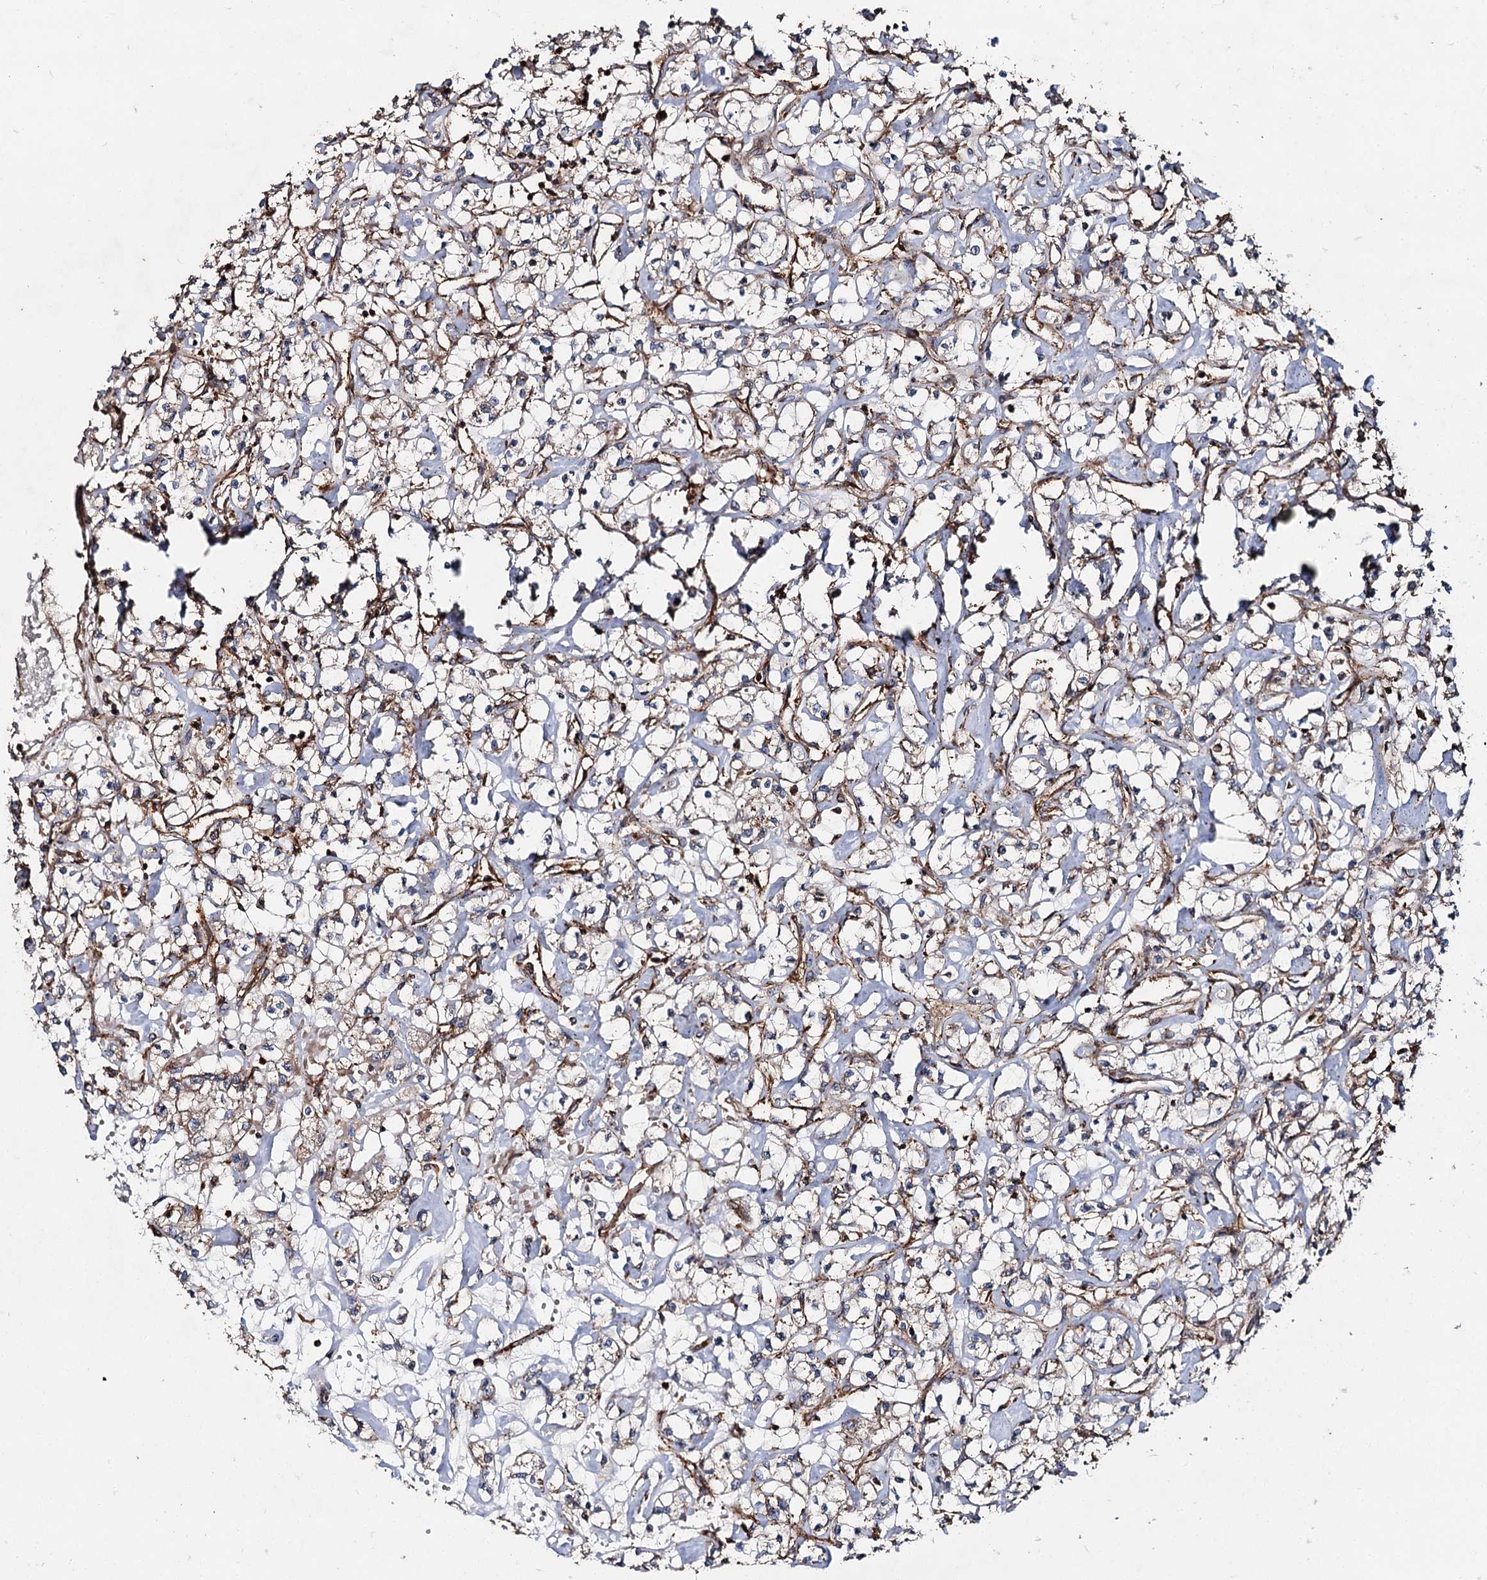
{"staining": {"intensity": "weak", "quantity": "25%-75%", "location": "cytoplasmic/membranous"}, "tissue": "renal cancer", "cell_type": "Tumor cells", "image_type": "cancer", "snomed": [{"axis": "morphology", "description": "Adenocarcinoma, NOS"}, {"axis": "topography", "description": "Kidney"}], "caption": "DAB (3,3'-diaminobenzidine) immunohistochemical staining of renal cancer (adenocarcinoma) demonstrates weak cytoplasmic/membranous protein positivity in about 25%-75% of tumor cells.", "gene": "WDR73", "patient": {"sex": "female", "age": 59}}